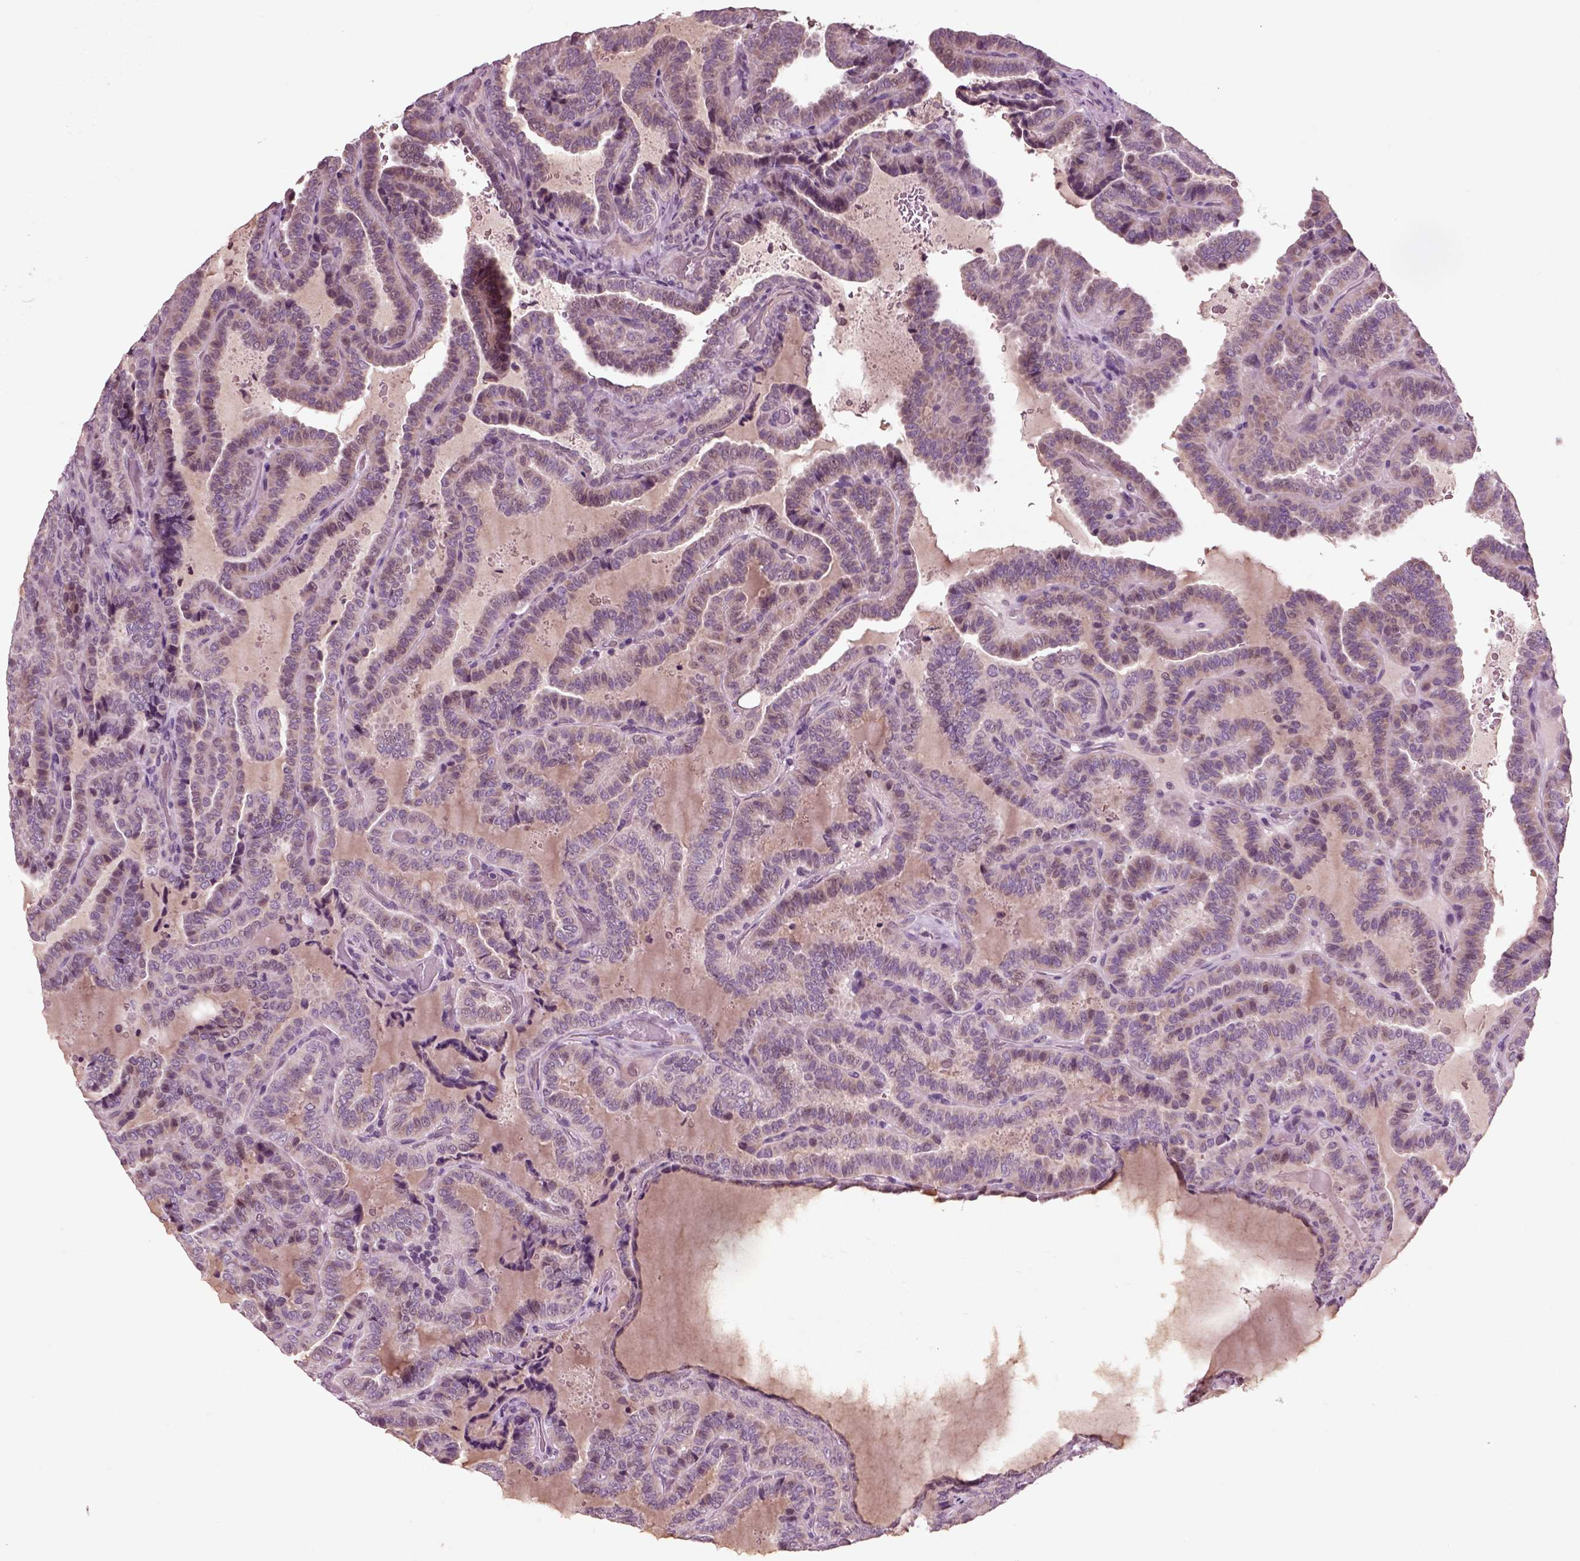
{"staining": {"intensity": "negative", "quantity": "none", "location": "none"}, "tissue": "thyroid cancer", "cell_type": "Tumor cells", "image_type": "cancer", "snomed": [{"axis": "morphology", "description": "Papillary adenocarcinoma, NOS"}, {"axis": "topography", "description": "Thyroid gland"}], "caption": "IHC photomicrograph of neoplastic tissue: human papillary adenocarcinoma (thyroid) stained with DAB exhibits no significant protein expression in tumor cells.", "gene": "CHGB", "patient": {"sex": "female", "age": 39}}